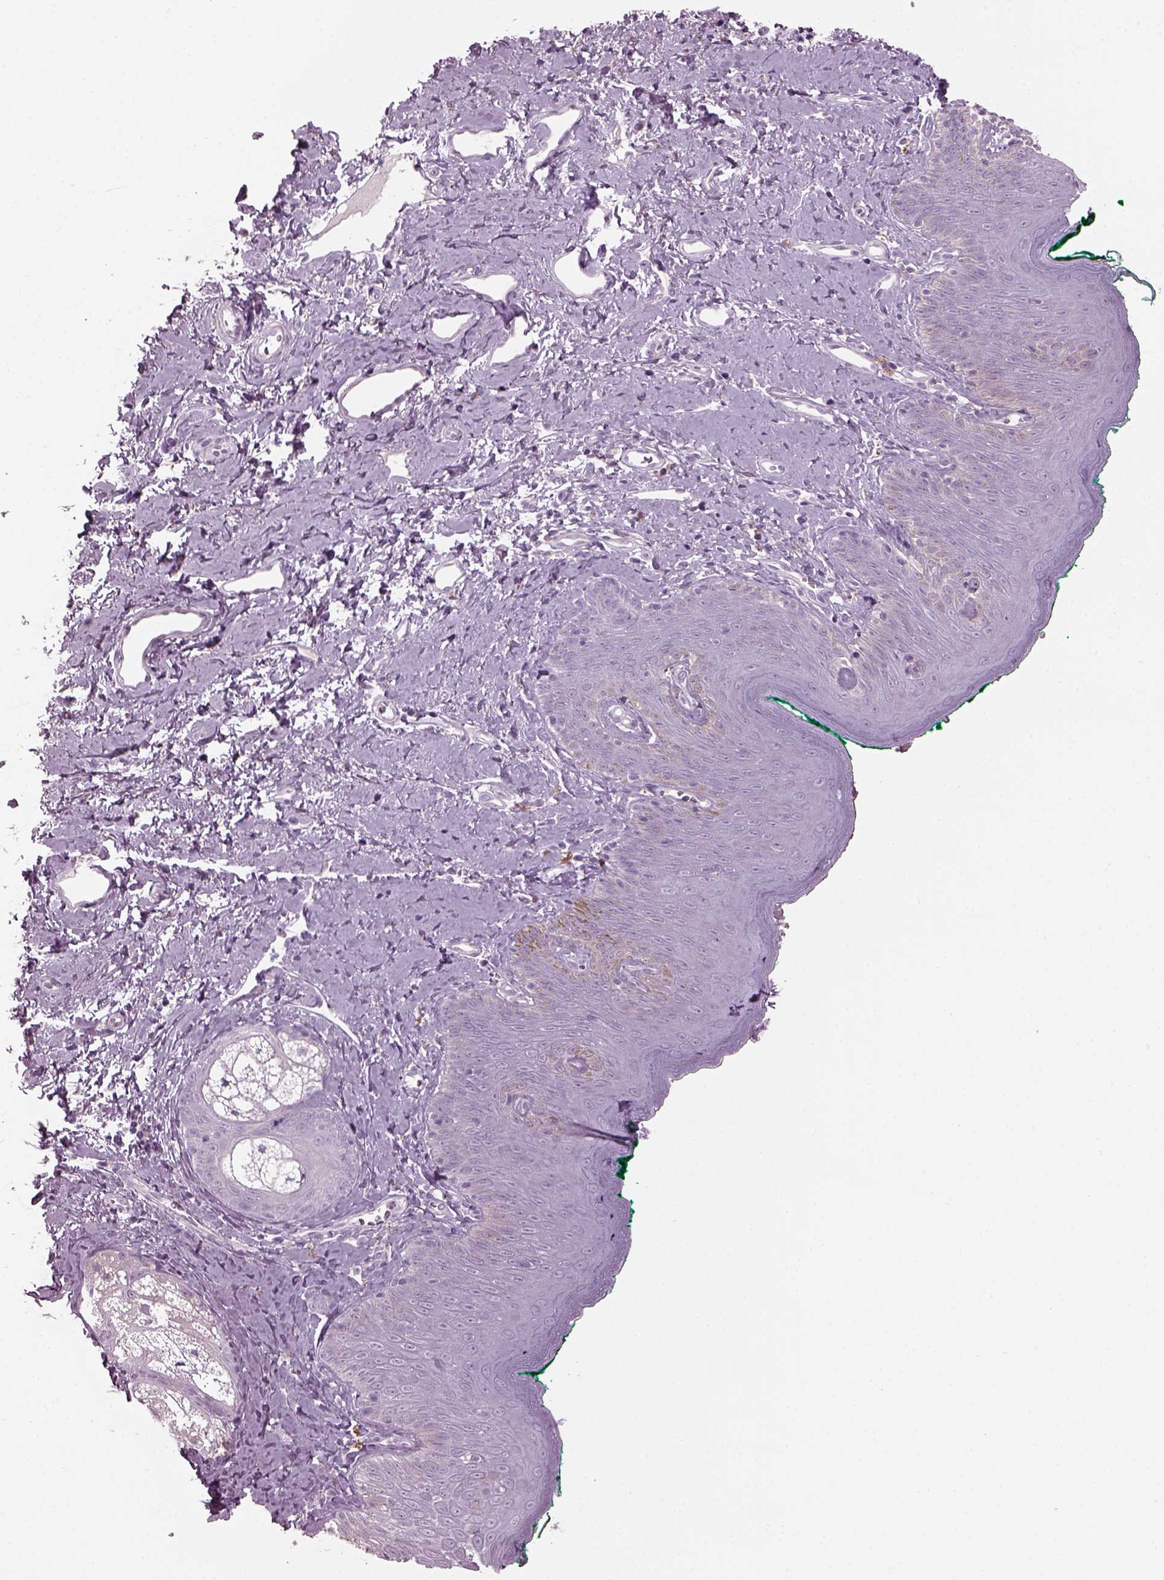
{"staining": {"intensity": "negative", "quantity": "none", "location": "none"}, "tissue": "skin", "cell_type": "Epidermal cells", "image_type": "normal", "snomed": [{"axis": "morphology", "description": "Normal tissue, NOS"}, {"axis": "topography", "description": "Vulva"}], "caption": "The histopathology image demonstrates no significant staining in epidermal cells of skin.", "gene": "TMEM231", "patient": {"sex": "female", "age": 66}}